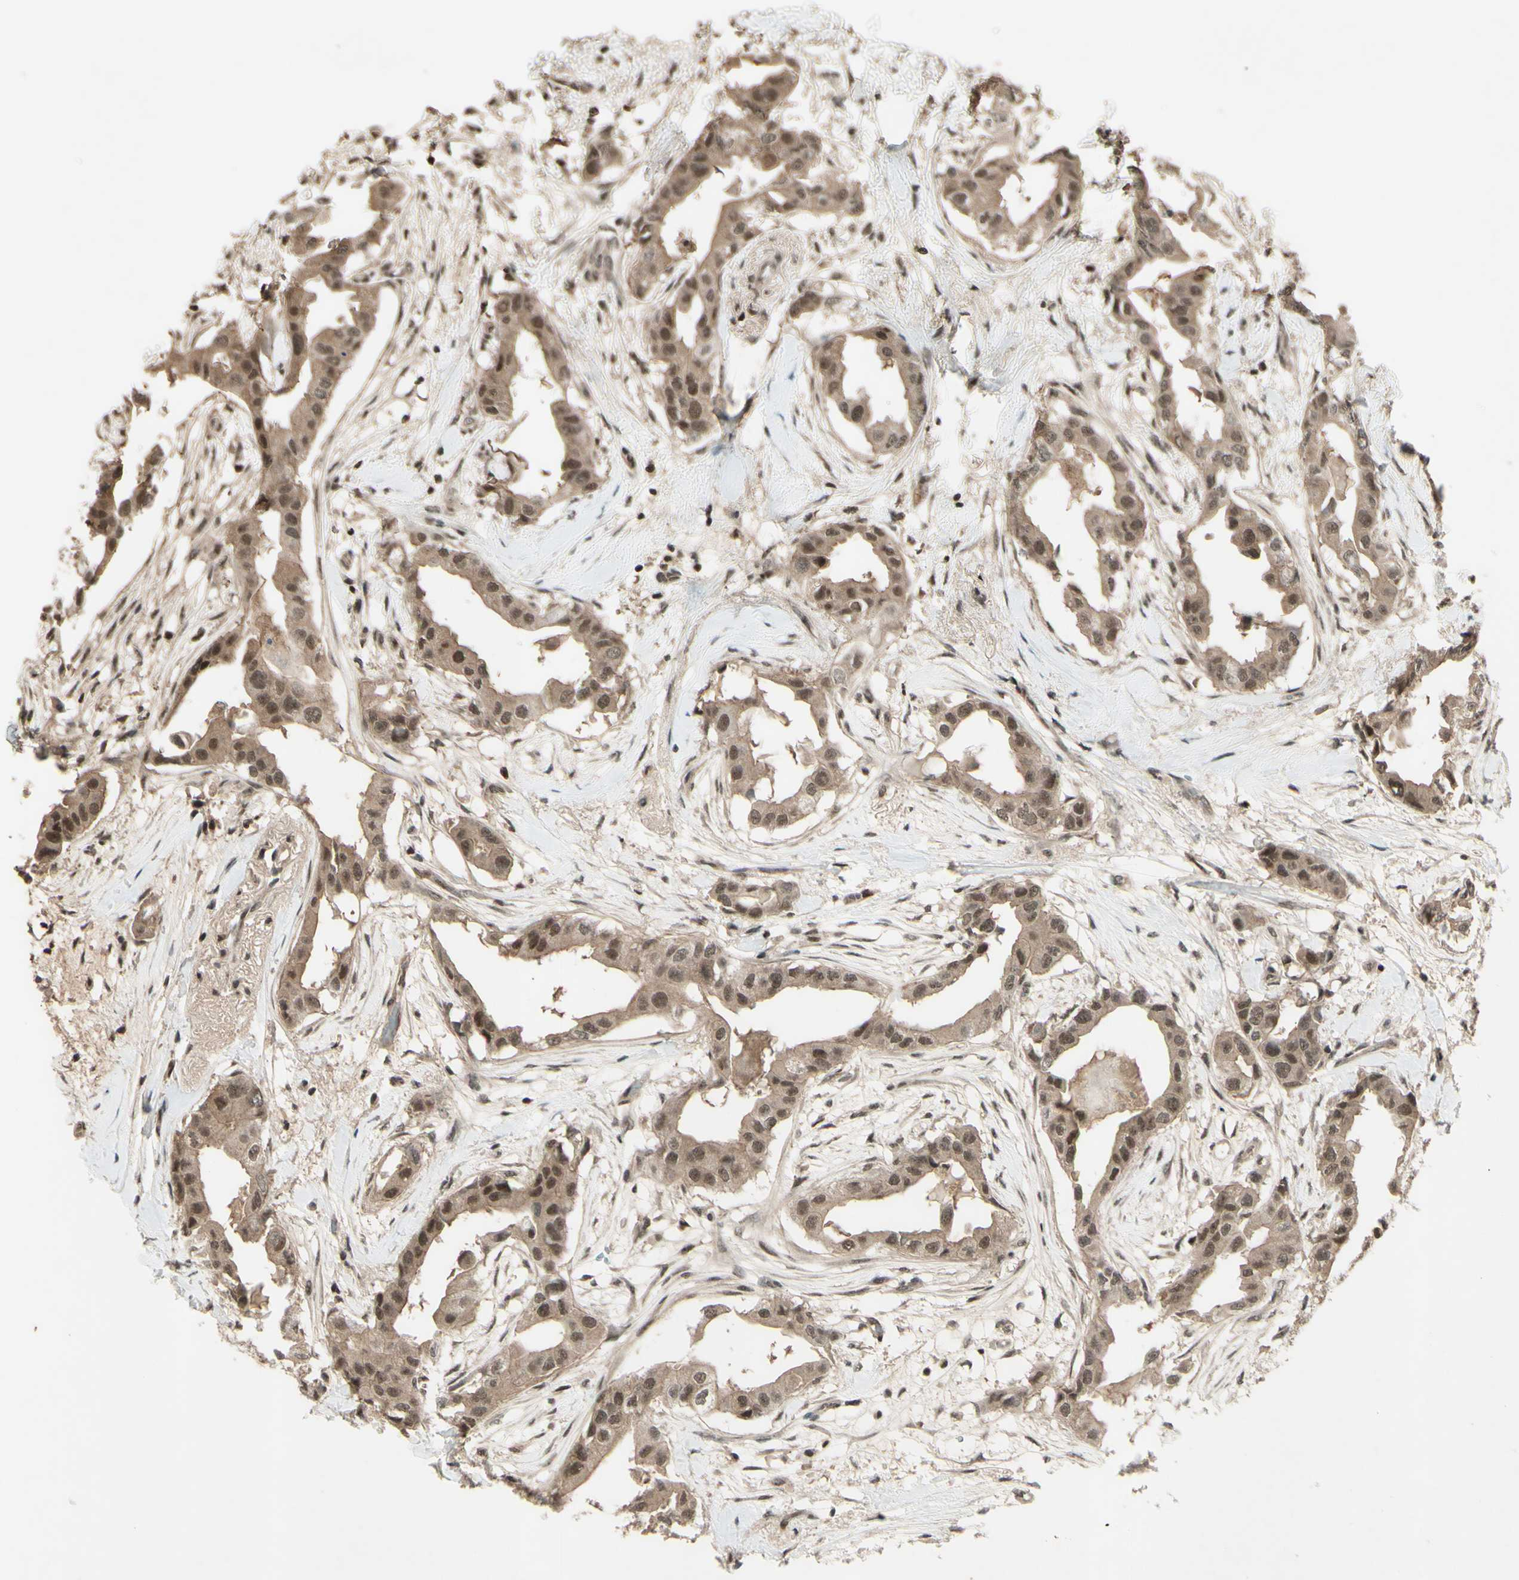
{"staining": {"intensity": "moderate", "quantity": ">75%", "location": "cytoplasmic/membranous,nuclear"}, "tissue": "breast cancer", "cell_type": "Tumor cells", "image_type": "cancer", "snomed": [{"axis": "morphology", "description": "Duct carcinoma"}, {"axis": "topography", "description": "Breast"}], "caption": "IHC staining of infiltrating ductal carcinoma (breast), which demonstrates medium levels of moderate cytoplasmic/membranous and nuclear expression in approximately >75% of tumor cells indicating moderate cytoplasmic/membranous and nuclear protein expression. The staining was performed using DAB (brown) for protein detection and nuclei were counterstained in hematoxylin (blue).", "gene": "SNW1", "patient": {"sex": "female", "age": 40}}